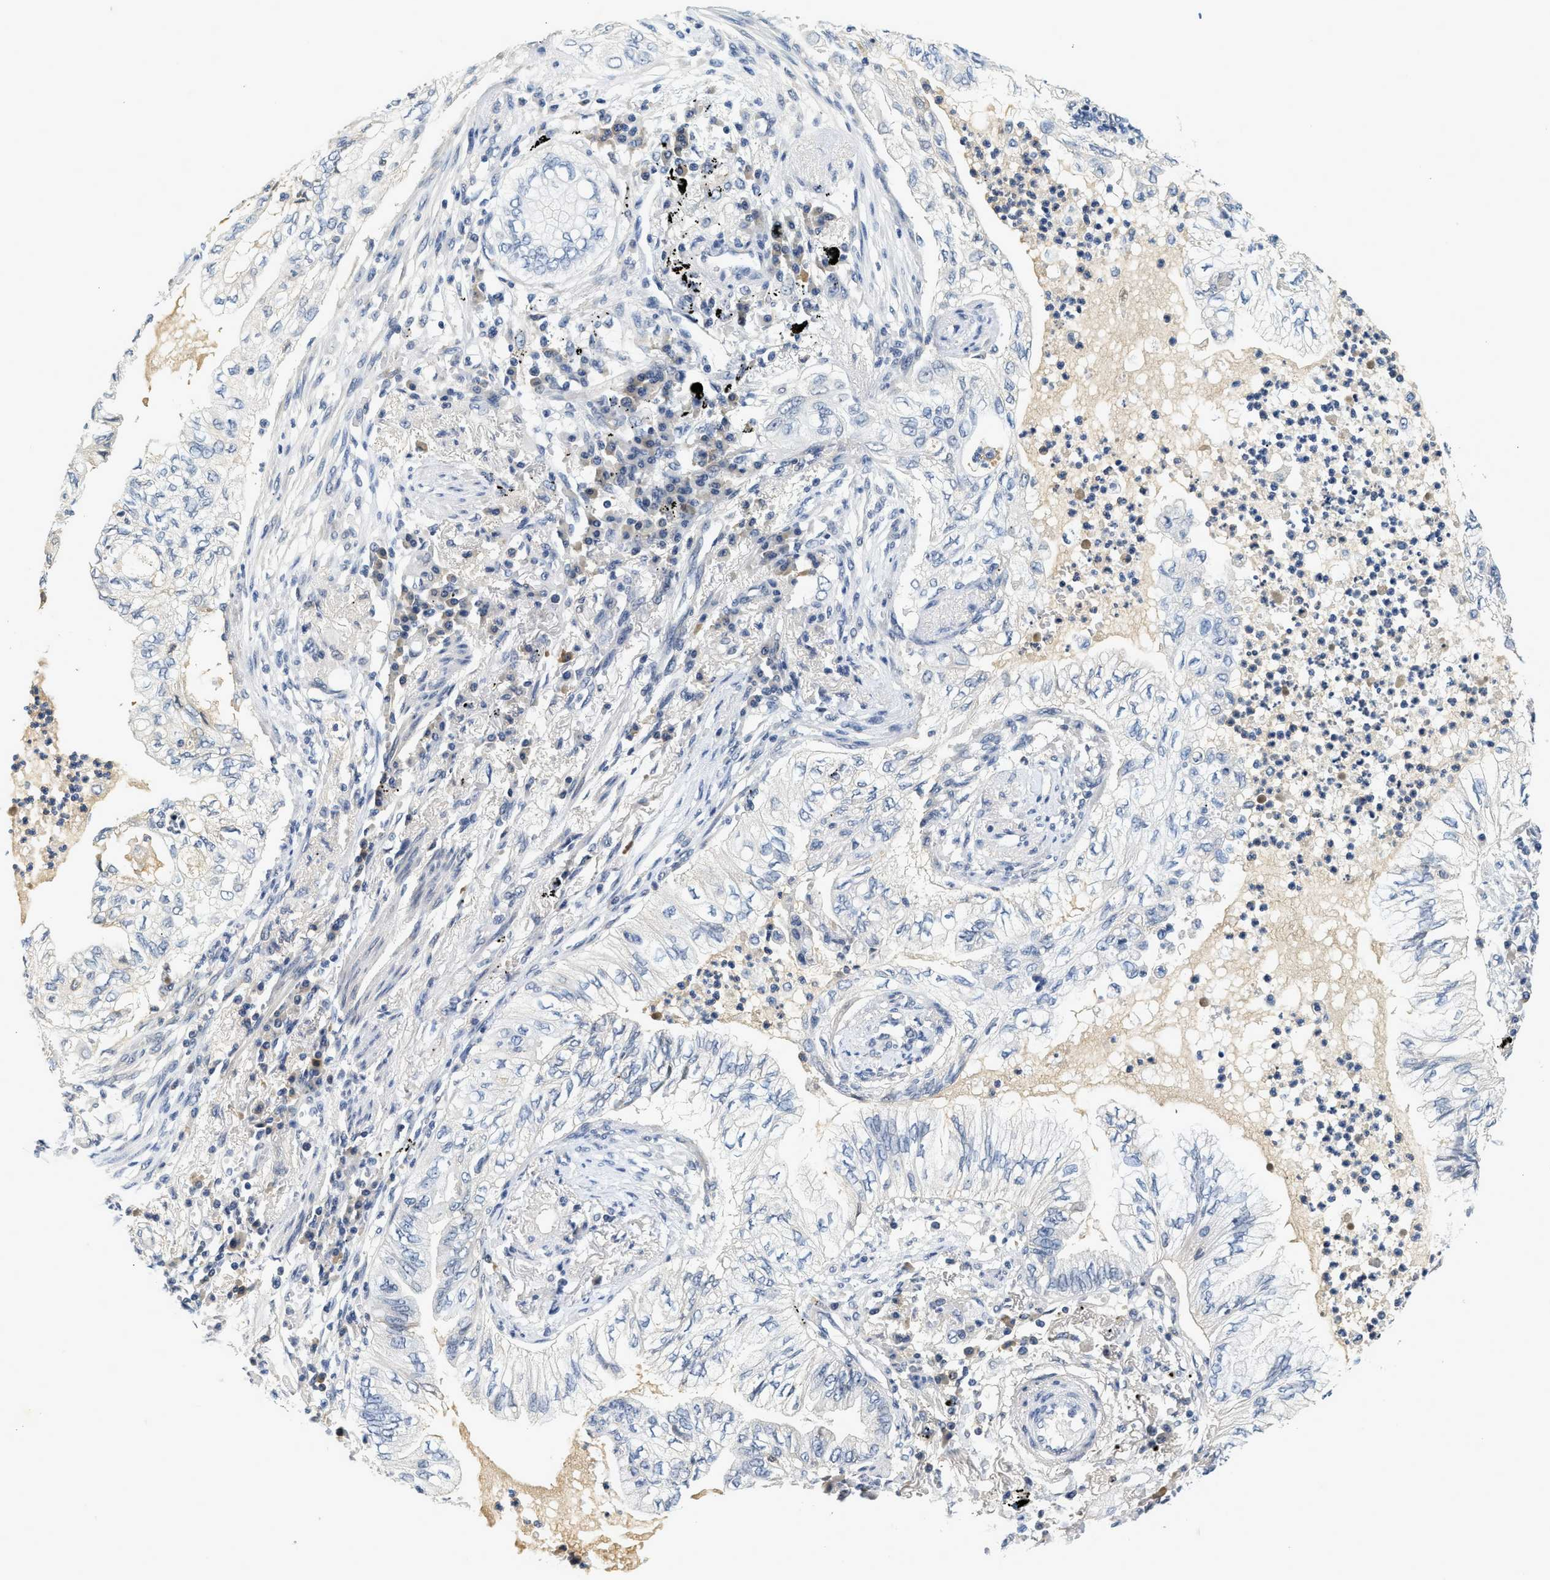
{"staining": {"intensity": "negative", "quantity": "none", "location": "none"}, "tissue": "lung cancer", "cell_type": "Tumor cells", "image_type": "cancer", "snomed": [{"axis": "morphology", "description": "Normal tissue, NOS"}, {"axis": "morphology", "description": "Adenocarcinoma, NOS"}, {"axis": "topography", "description": "Bronchus"}, {"axis": "topography", "description": "Lung"}], "caption": "Protein analysis of lung adenocarcinoma reveals no significant staining in tumor cells.", "gene": "MZF1", "patient": {"sex": "female", "age": 70}}